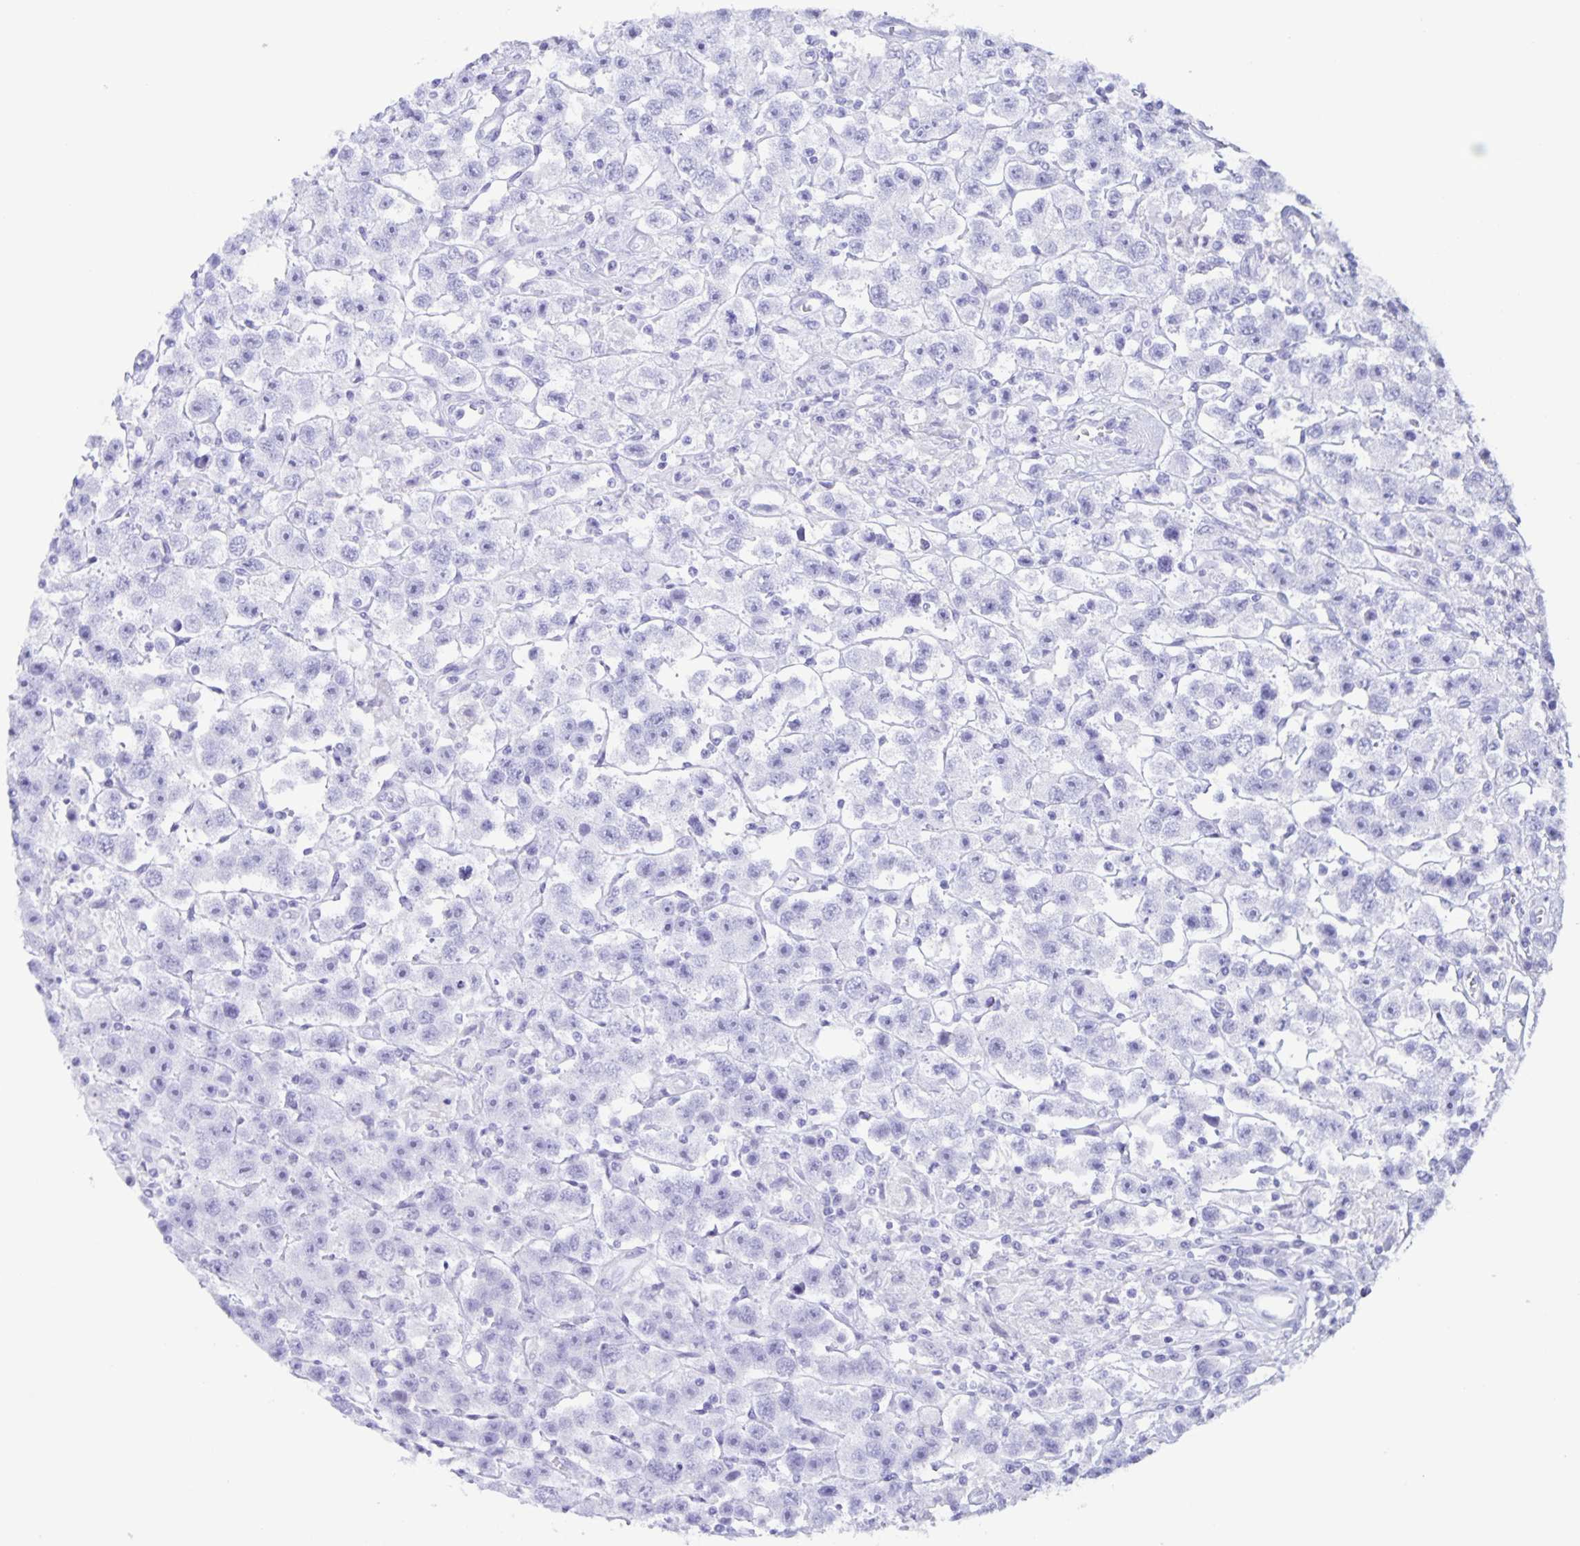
{"staining": {"intensity": "negative", "quantity": "none", "location": "none"}, "tissue": "testis cancer", "cell_type": "Tumor cells", "image_type": "cancer", "snomed": [{"axis": "morphology", "description": "Seminoma, NOS"}, {"axis": "topography", "description": "Testis"}], "caption": "Immunohistochemistry of human testis cancer (seminoma) exhibits no staining in tumor cells. Brightfield microscopy of IHC stained with DAB (brown) and hematoxylin (blue), captured at high magnification.", "gene": "AQP4", "patient": {"sex": "male", "age": 45}}